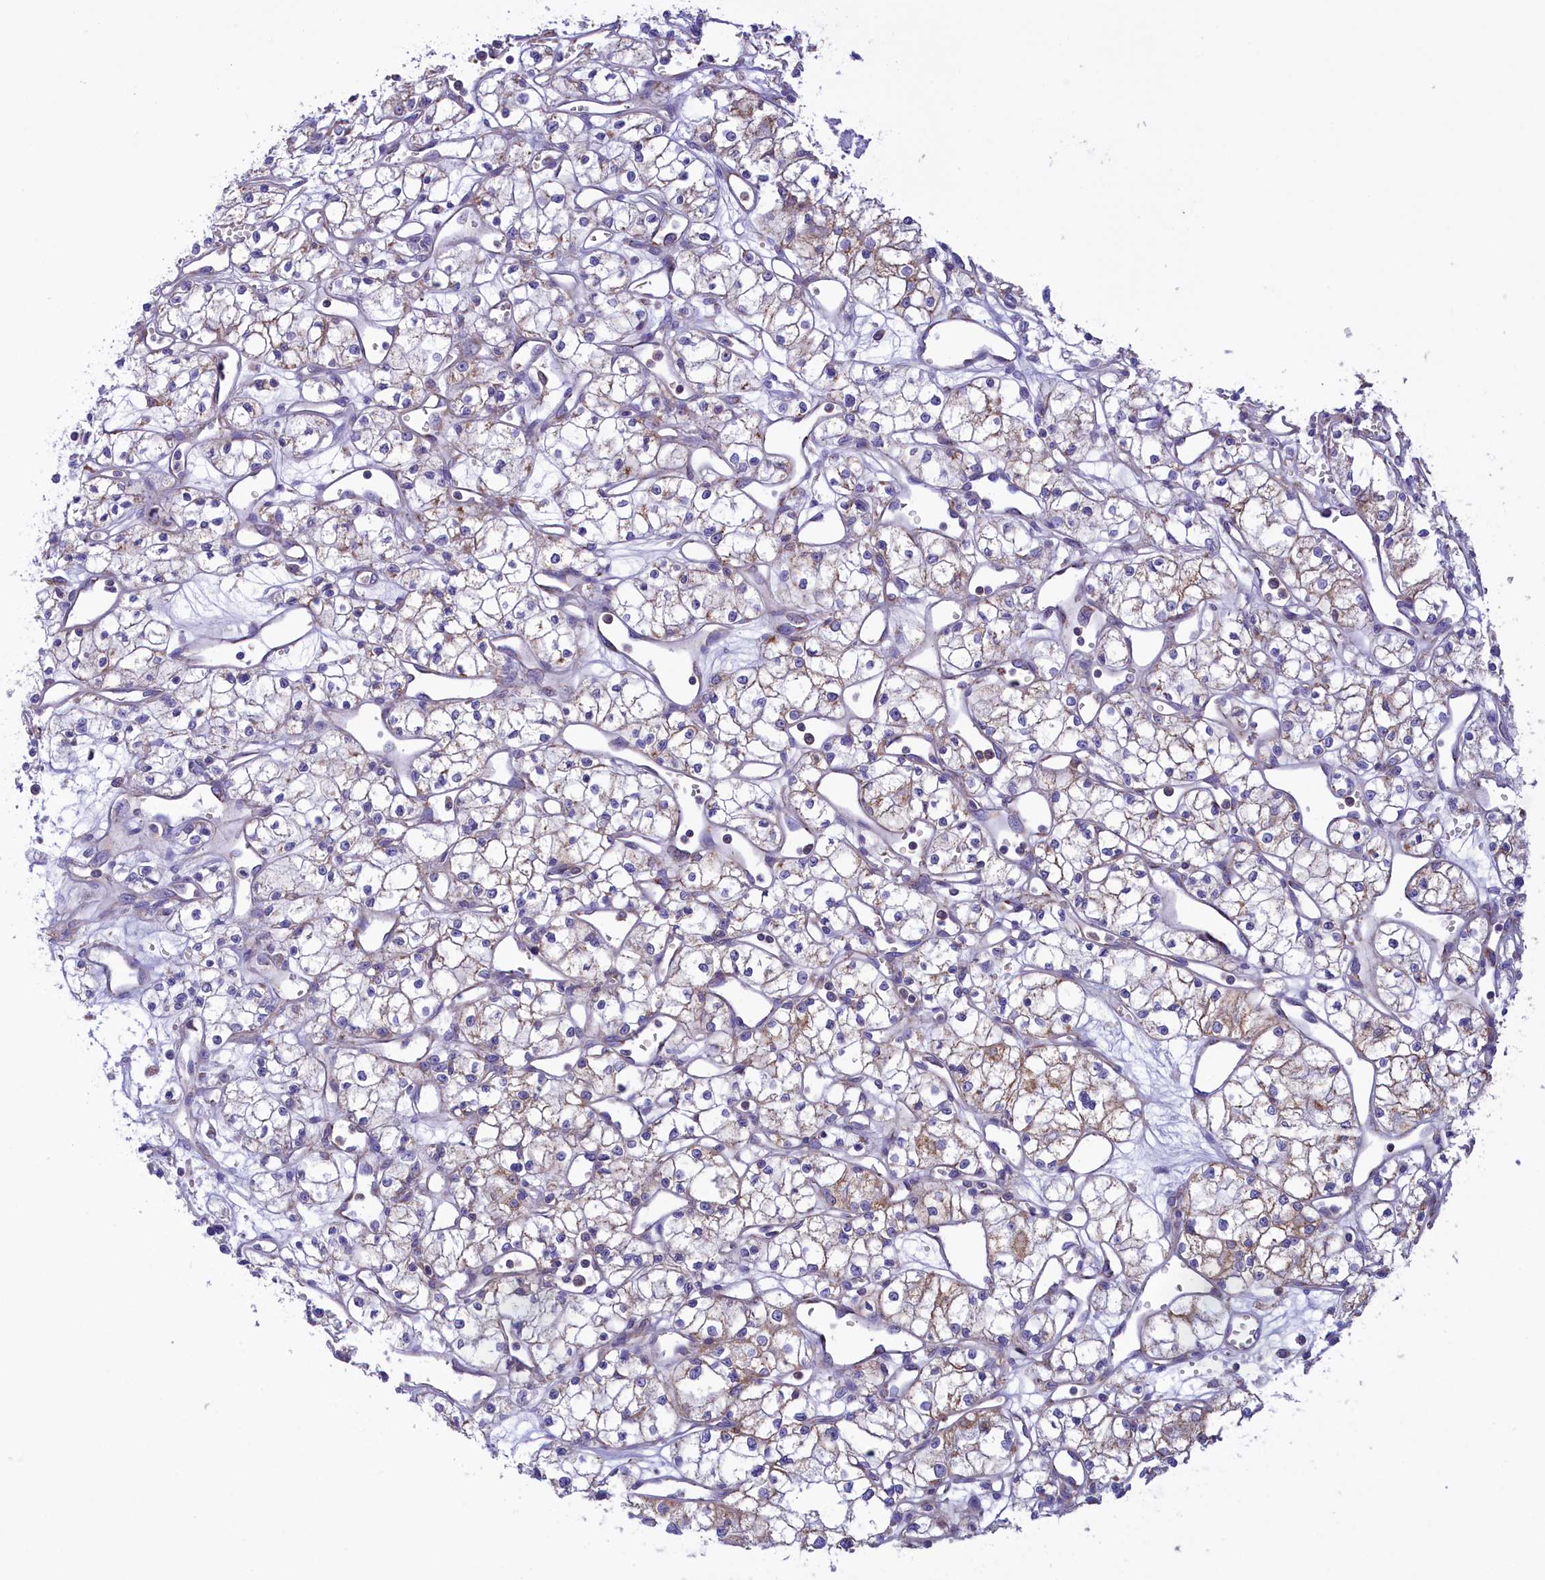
{"staining": {"intensity": "weak", "quantity": "<25%", "location": "cytoplasmic/membranous"}, "tissue": "renal cancer", "cell_type": "Tumor cells", "image_type": "cancer", "snomed": [{"axis": "morphology", "description": "Adenocarcinoma, NOS"}, {"axis": "topography", "description": "Kidney"}], "caption": "The immunohistochemistry photomicrograph has no significant staining in tumor cells of renal adenocarcinoma tissue.", "gene": "CORO7-PAM16", "patient": {"sex": "male", "age": 59}}